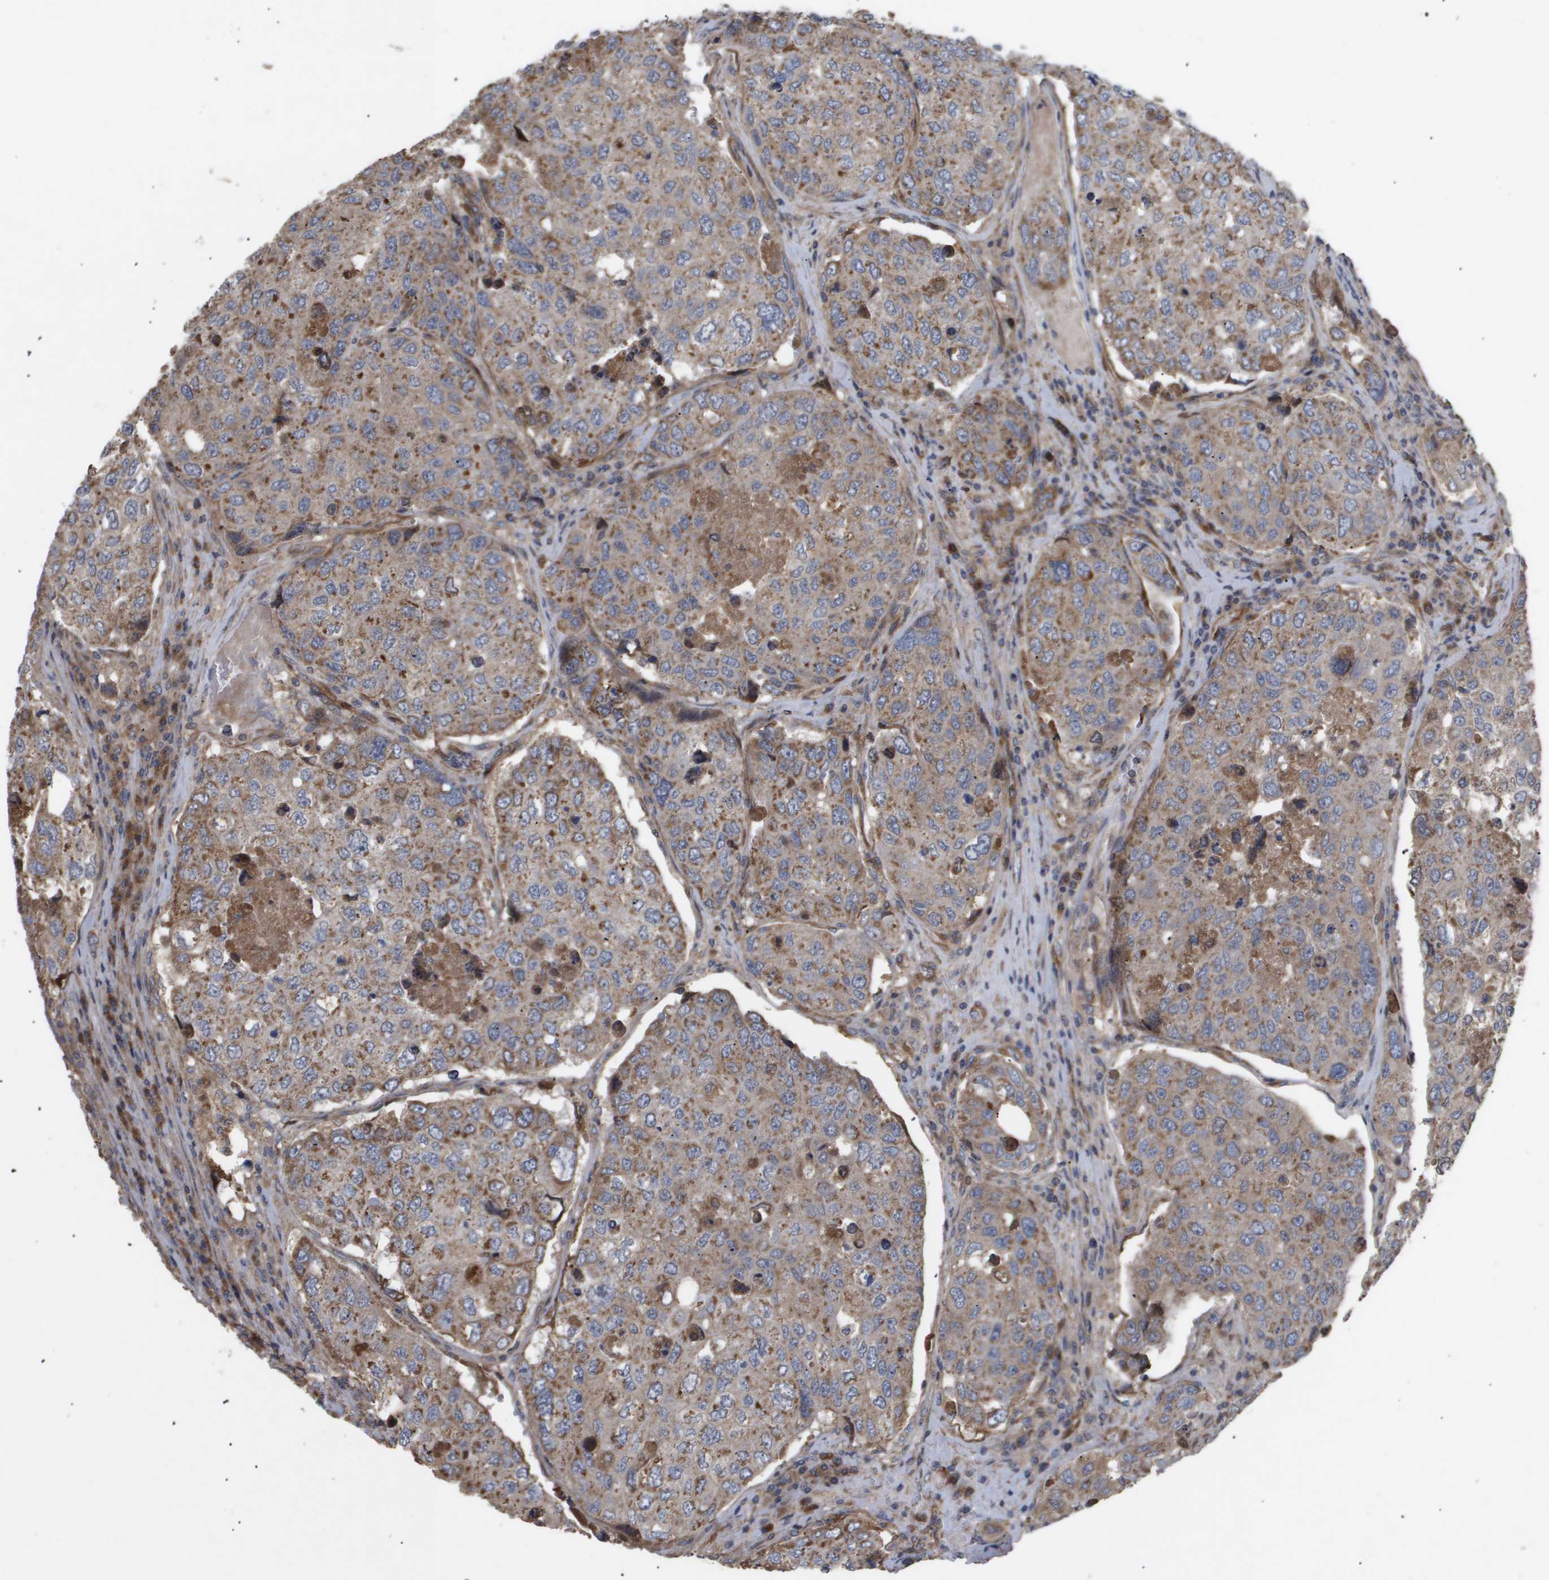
{"staining": {"intensity": "moderate", "quantity": ">75%", "location": "cytoplasmic/membranous"}, "tissue": "urothelial cancer", "cell_type": "Tumor cells", "image_type": "cancer", "snomed": [{"axis": "morphology", "description": "Urothelial carcinoma, High grade"}, {"axis": "topography", "description": "Lymph node"}, {"axis": "topography", "description": "Urinary bladder"}], "caption": "High-power microscopy captured an immunohistochemistry (IHC) image of high-grade urothelial carcinoma, revealing moderate cytoplasmic/membranous positivity in about >75% of tumor cells.", "gene": "TNS1", "patient": {"sex": "male", "age": 51}}